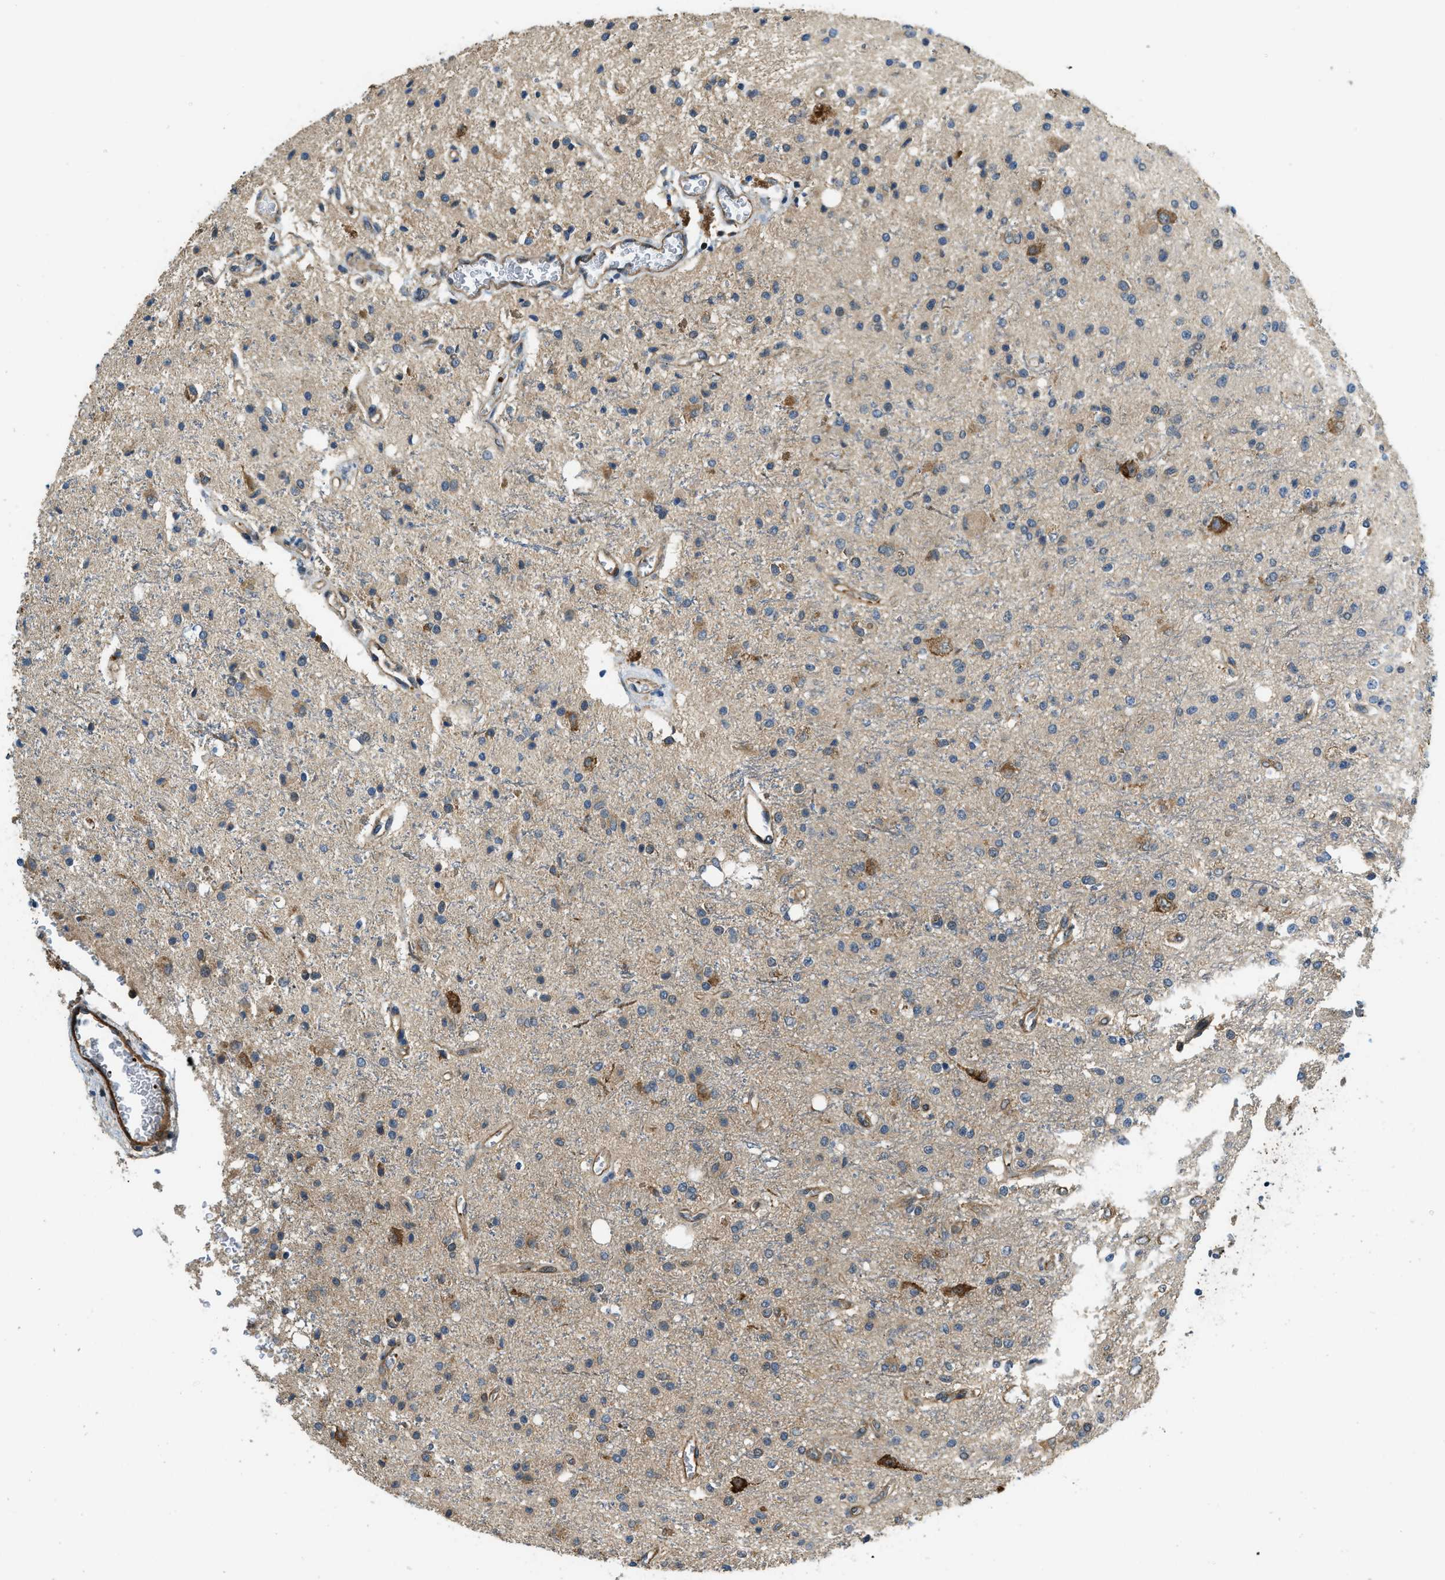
{"staining": {"intensity": "moderate", "quantity": "25%-75%", "location": "cytoplasmic/membranous"}, "tissue": "glioma", "cell_type": "Tumor cells", "image_type": "cancer", "snomed": [{"axis": "morphology", "description": "Glioma, malignant, High grade"}, {"axis": "topography", "description": "Brain"}], "caption": "Immunohistochemistry (IHC) histopathology image of neoplastic tissue: malignant glioma (high-grade) stained using immunohistochemistry reveals medium levels of moderate protein expression localized specifically in the cytoplasmic/membranous of tumor cells, appearing as a cytoplasmic/membranous brown color.", "gene": "CGN", "patient": {"sex": "male", "age": 47}}